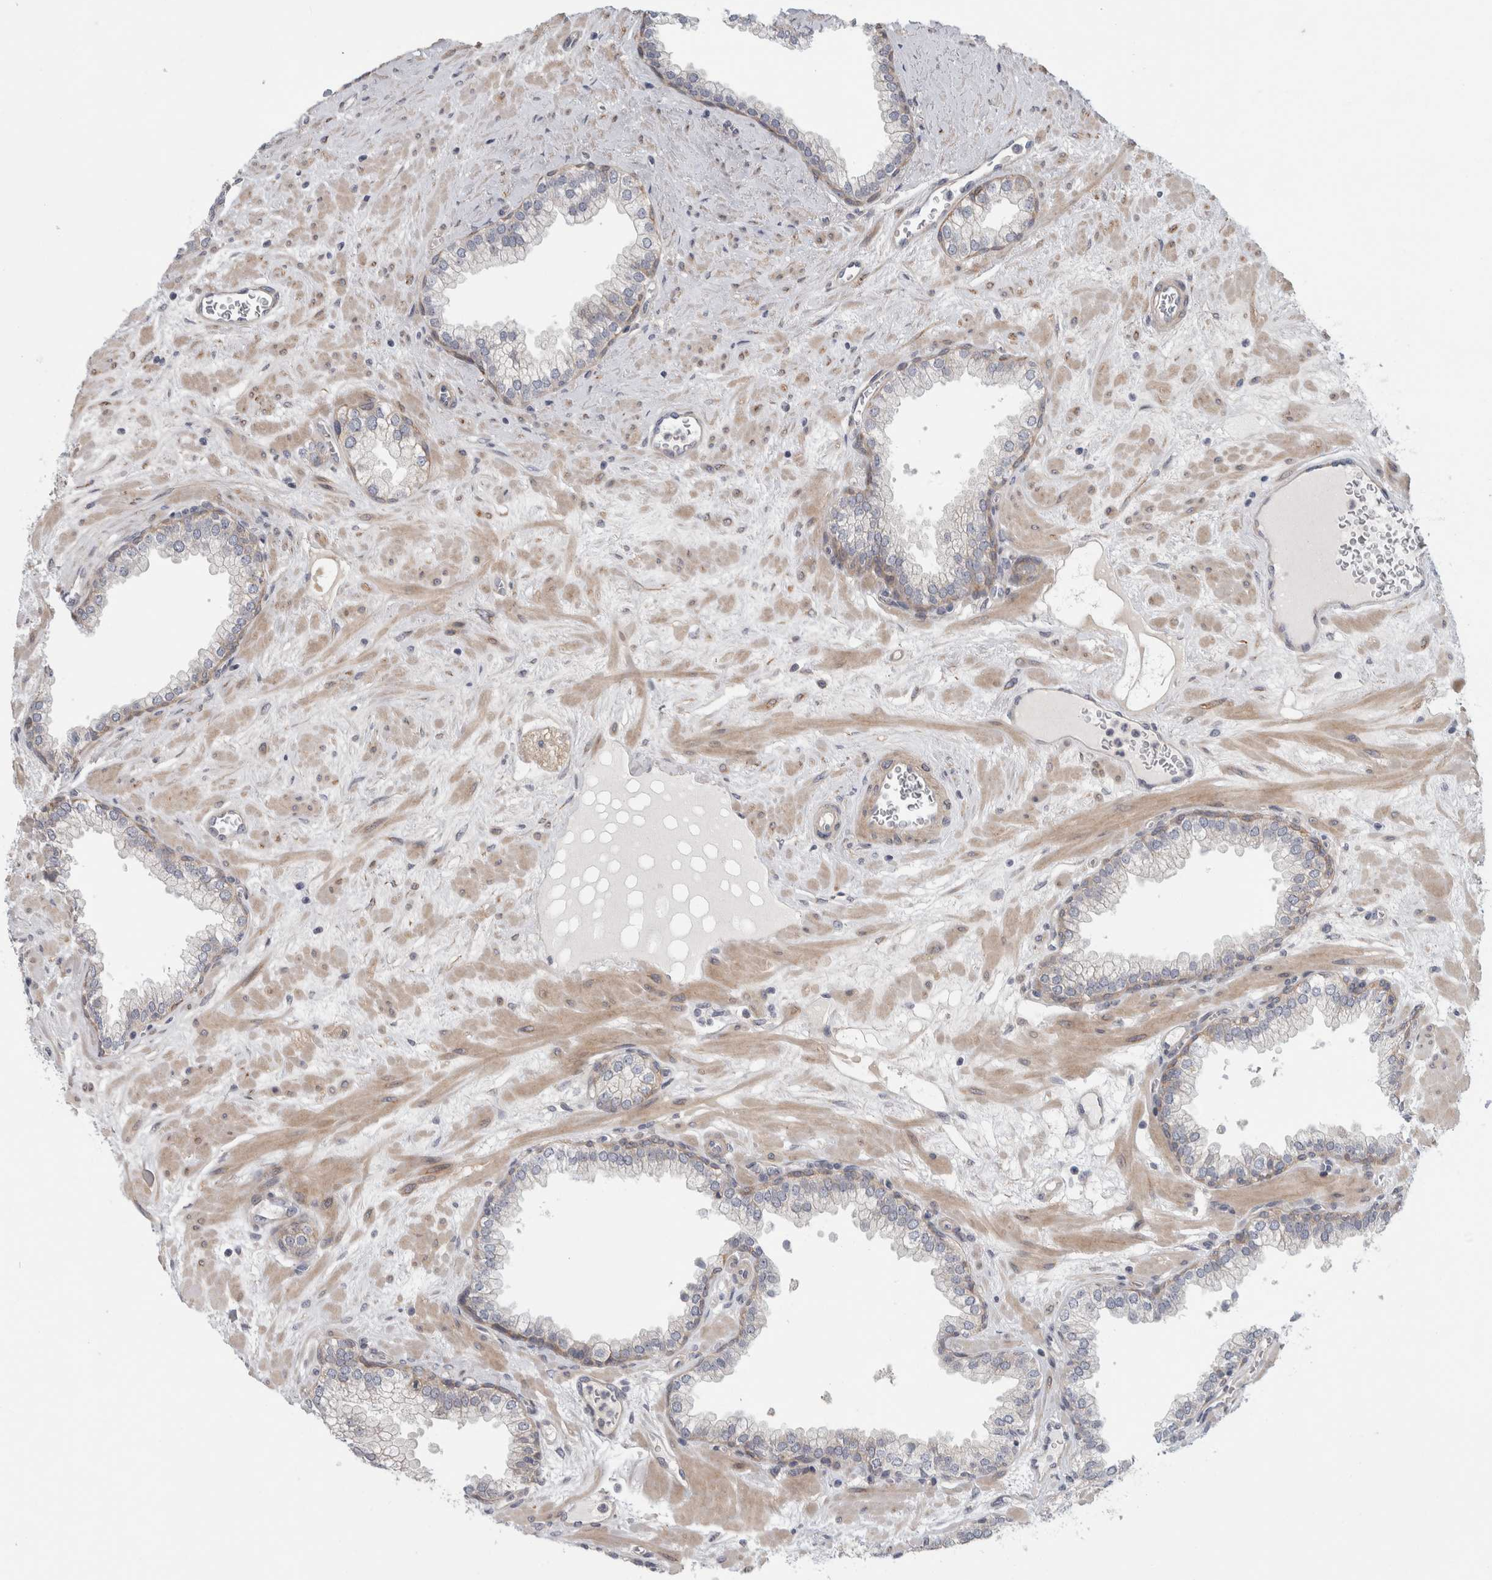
{"staining": {"intensity": "weak", "quantity": "25%-75%", "location": "cytoplasmic/membranous"}, "tissue": "prostate", "cell_type": "Glandular cells", "image_type": "normal", "snomed": [{"axis": "morphology", "description": "Normal tissue, NOS"}, {"axis": "morphology", "description": "Urothelial carcinoma, Low grade"}, {"axis": "topography", "description": "Urinary bladder"}, {"axis": "topography", "description": "Prostate"}], "caption": "Unremarkable prostate shows weak cytoplasmic/membranous positivity in approximately 25%-75% of glandular cells The protein of interest is stained brown, and the nuclei are stained in blue (DAB (3,3'-diaminobenzidine) IHC with brightfield microscopy, high magnification)..", "gene": "ZNF804B", "patient": {"sex": "male", "age": 60}}